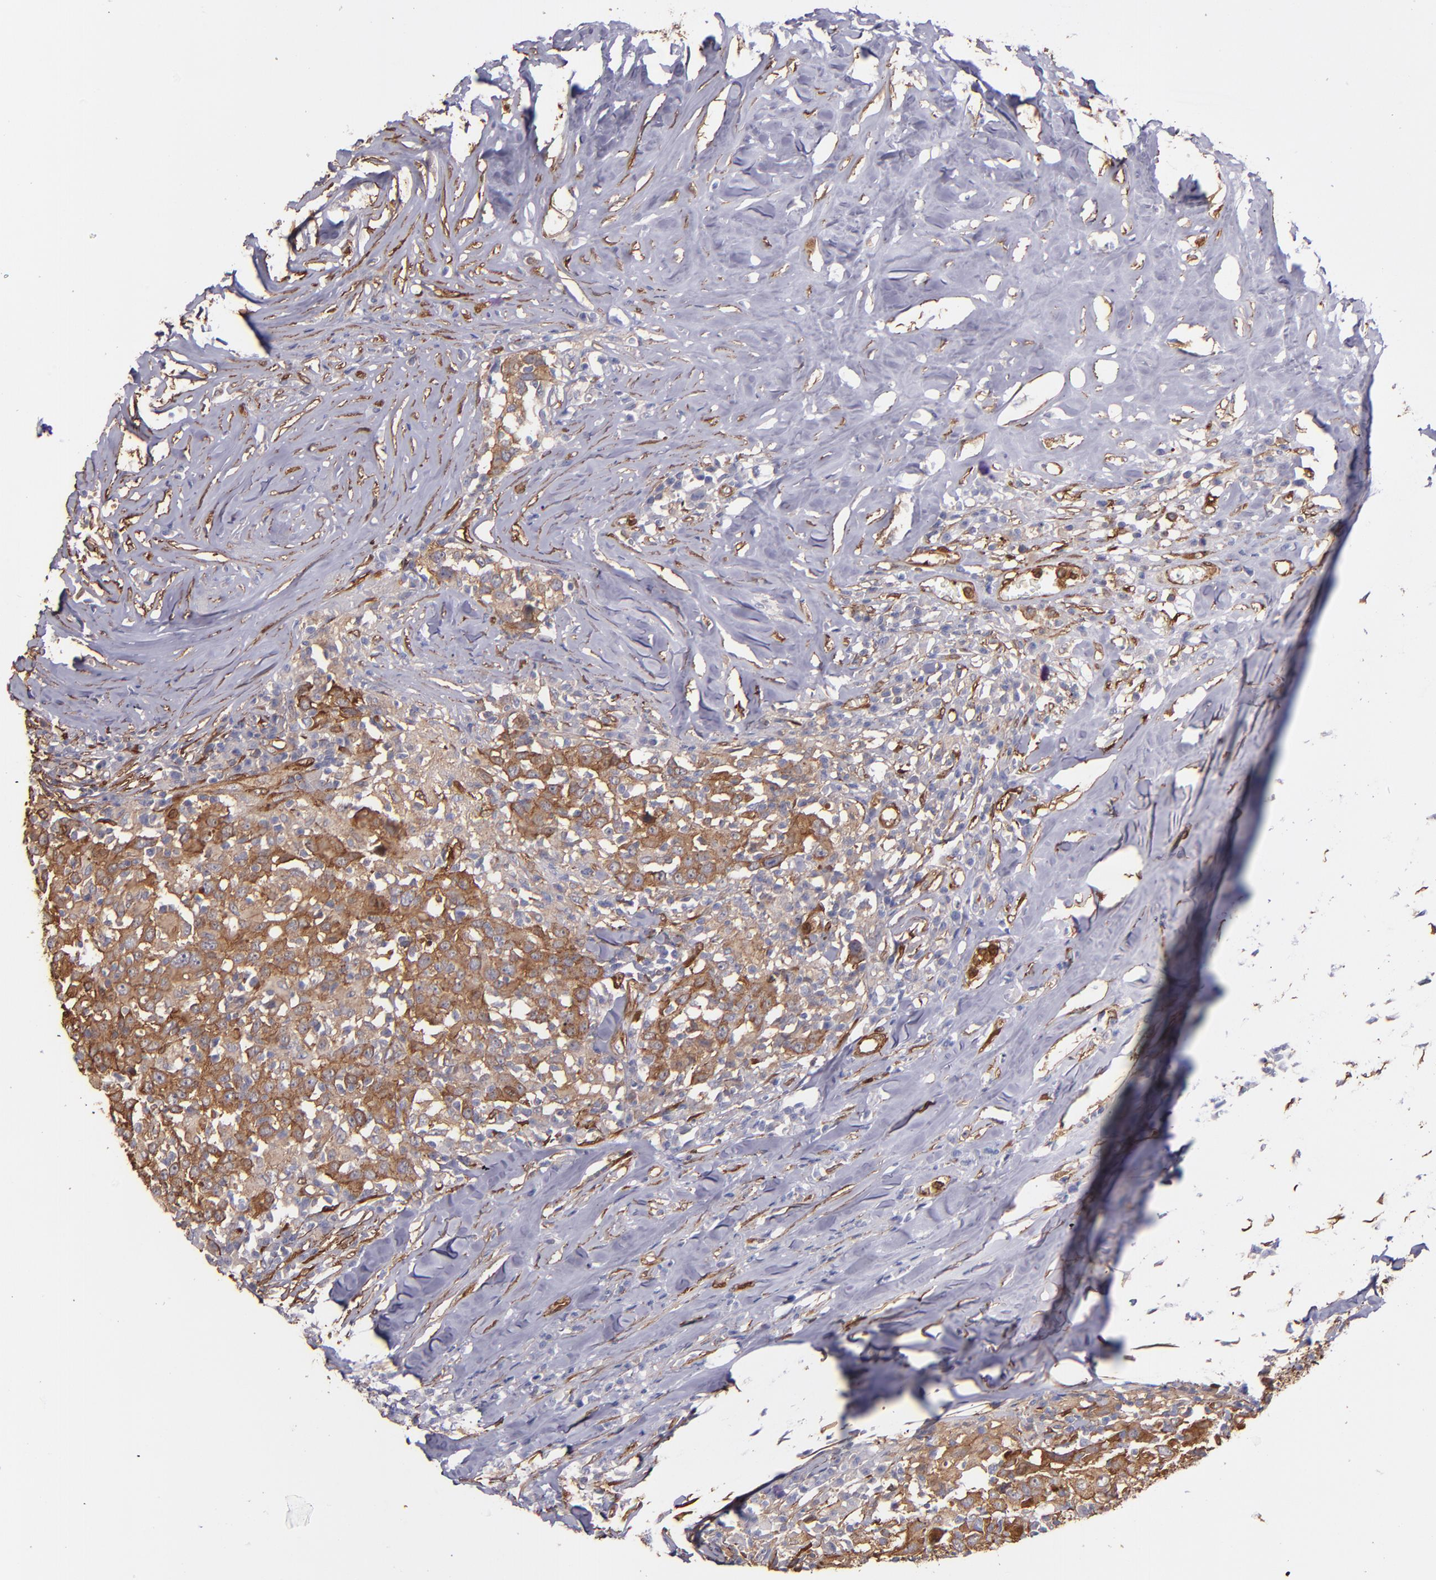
{"staining": {"intensity": "strong", "quantity": ">75%", "location": "cytoplasmic/membranous"}, "tissue": "head and neck cancer", "cell_type": "Tumor cells", "image_type": "cancer", "snomed": [{"axis": "morphology", "description": "Adenocarcinoma, NOS"}, {"axis": "topography", "description": "Salivary gland"}, {"axis": "topography", "description": "Head-Neck"}], "caption": "Protein expression by IHC demonstrates strong cytoplasmic/membranous positivity in approximately >75% of tumor cells in head and neck adenocarcinoma.", "gene": "VCL", "patient": {"sex": "female", "age": 65}}